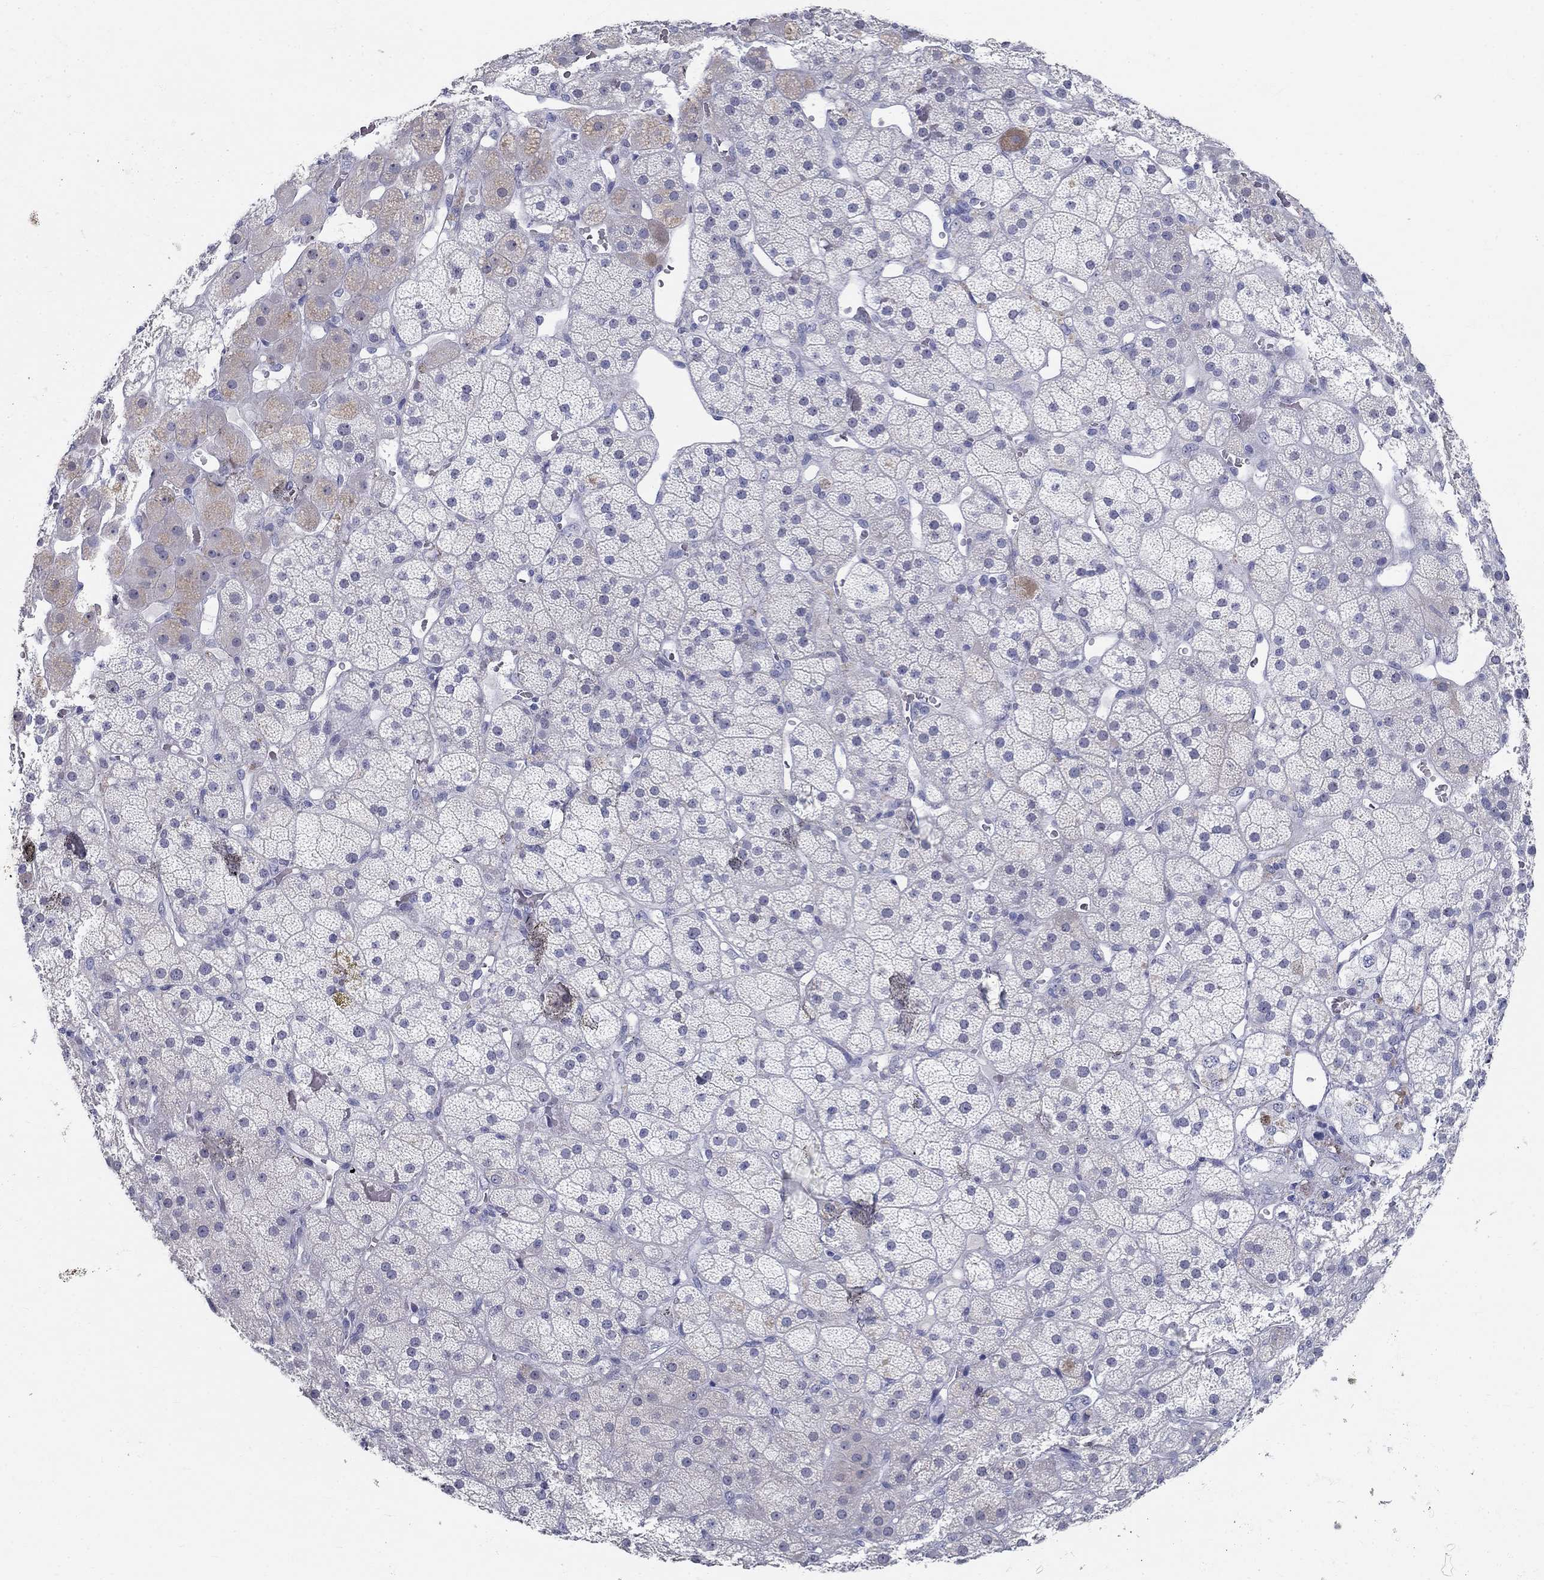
{"staining": {"intensity": "negative", "quantity": "none", "location": "none"}, "tissue": "adrenal gland", "cell_type": "Glandular cells", "image_type": "normal", "snomed": [{"axis": "morphology", "description": "Normal tissue, NOS"}, {"axis": "topography", "description": "Adrenal gland"}], "caption": "The IHC image has no significant staining in glandular cells of adrenal gland. Brightfield microscopy of immunohistochemistry stained with DAB (3,3'-diaminobenzidine) (brown) and hematoxylin (blue), captured at high magnification.", "gene": "ENSG00000290147", "patient": {"sex": "male", "age": 57}}